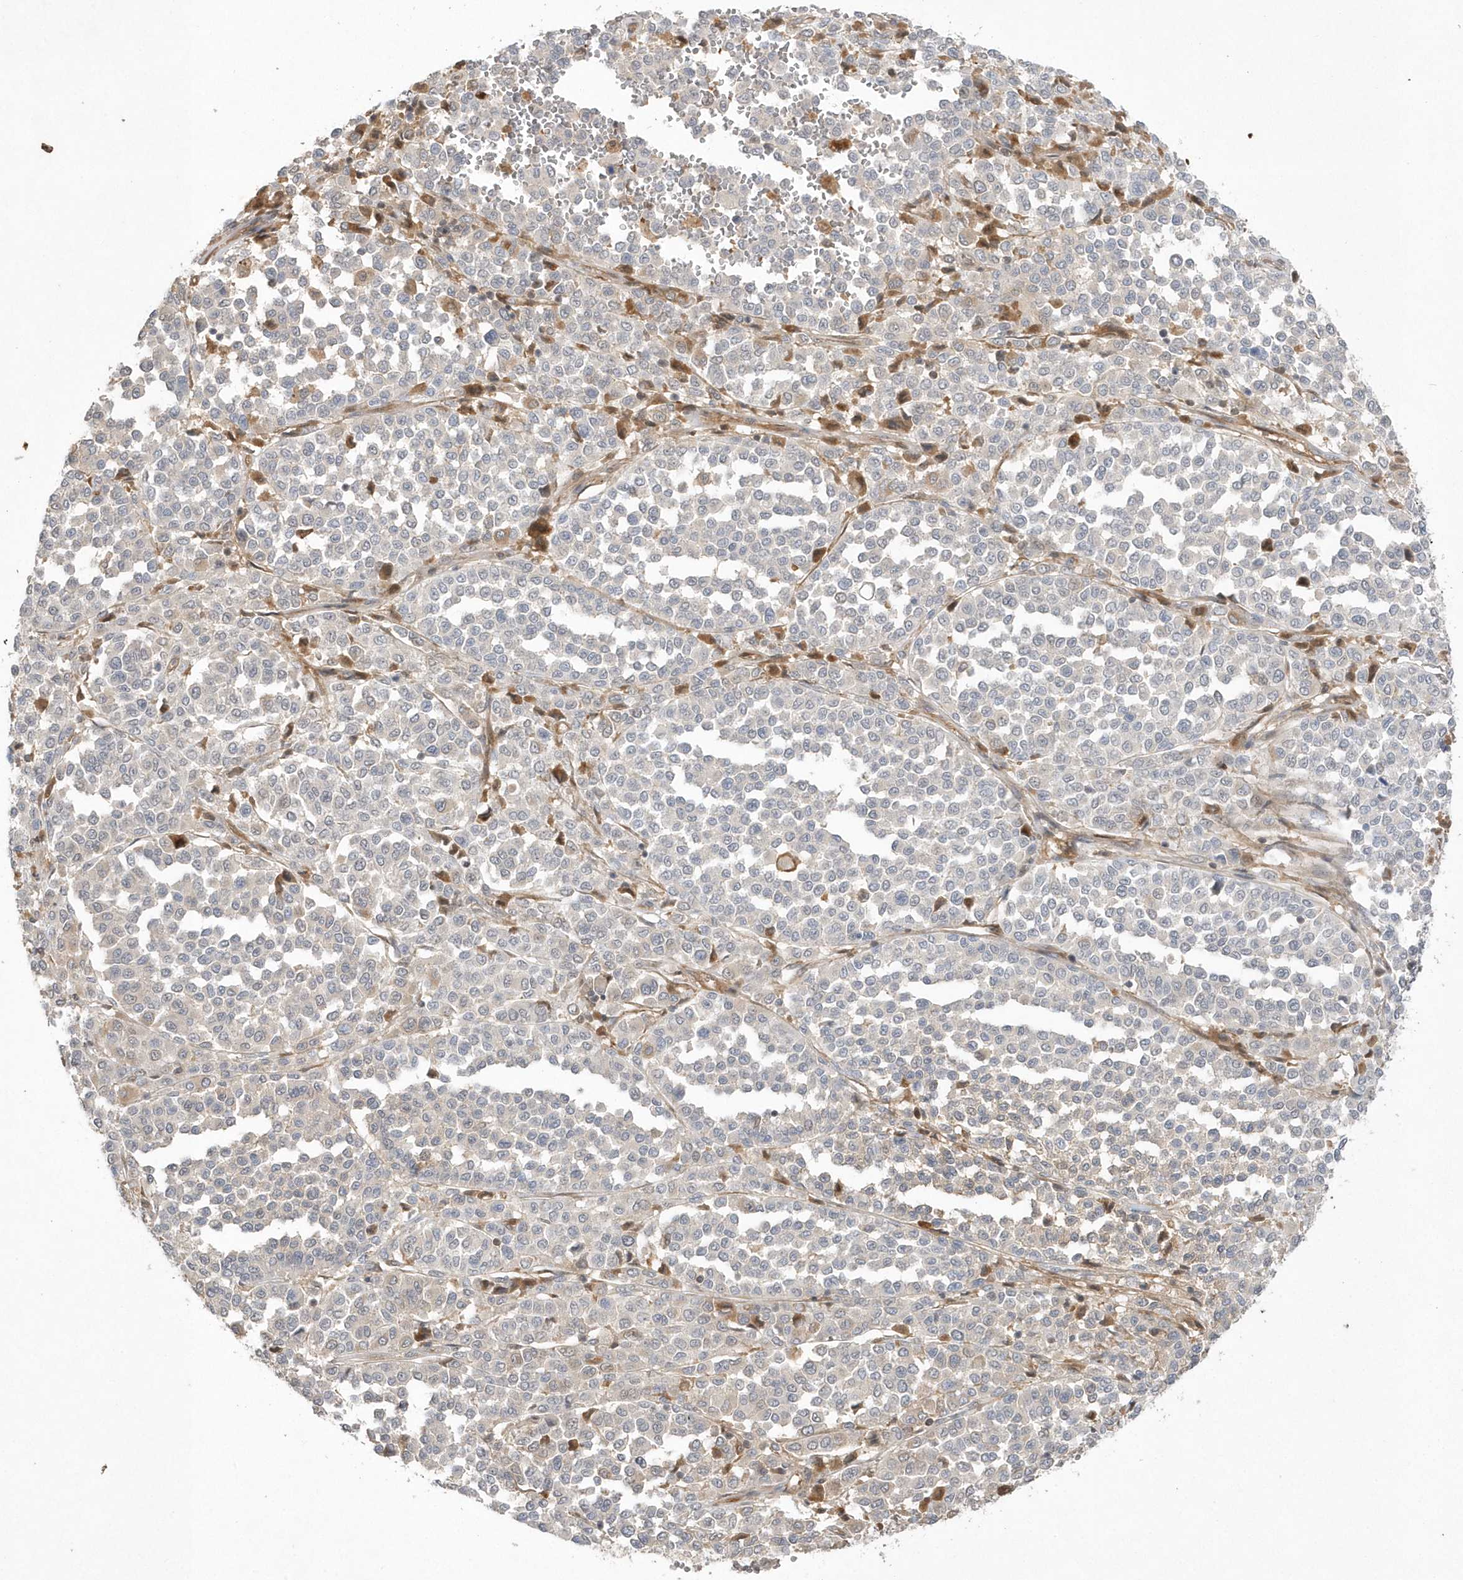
{"staining": {"intensity": "negative", "quantity": "none", "location": "none"}, "tissue": "melanoma", "cell_type": "Tumor cells", "image_type": "cancer", "snomed": [{"axis": "morphology", "description": "Malignant melanoma, Metastatic site"}, {"axis": "topography", "description": "Pancreas"}], "caption": "The photomicrograph demonstrates no significant expression in tumor cells of malignant melanoma (metastatic site).", "gene": "TMEM132B", "patient": {"sex": "female", "age": 30}}